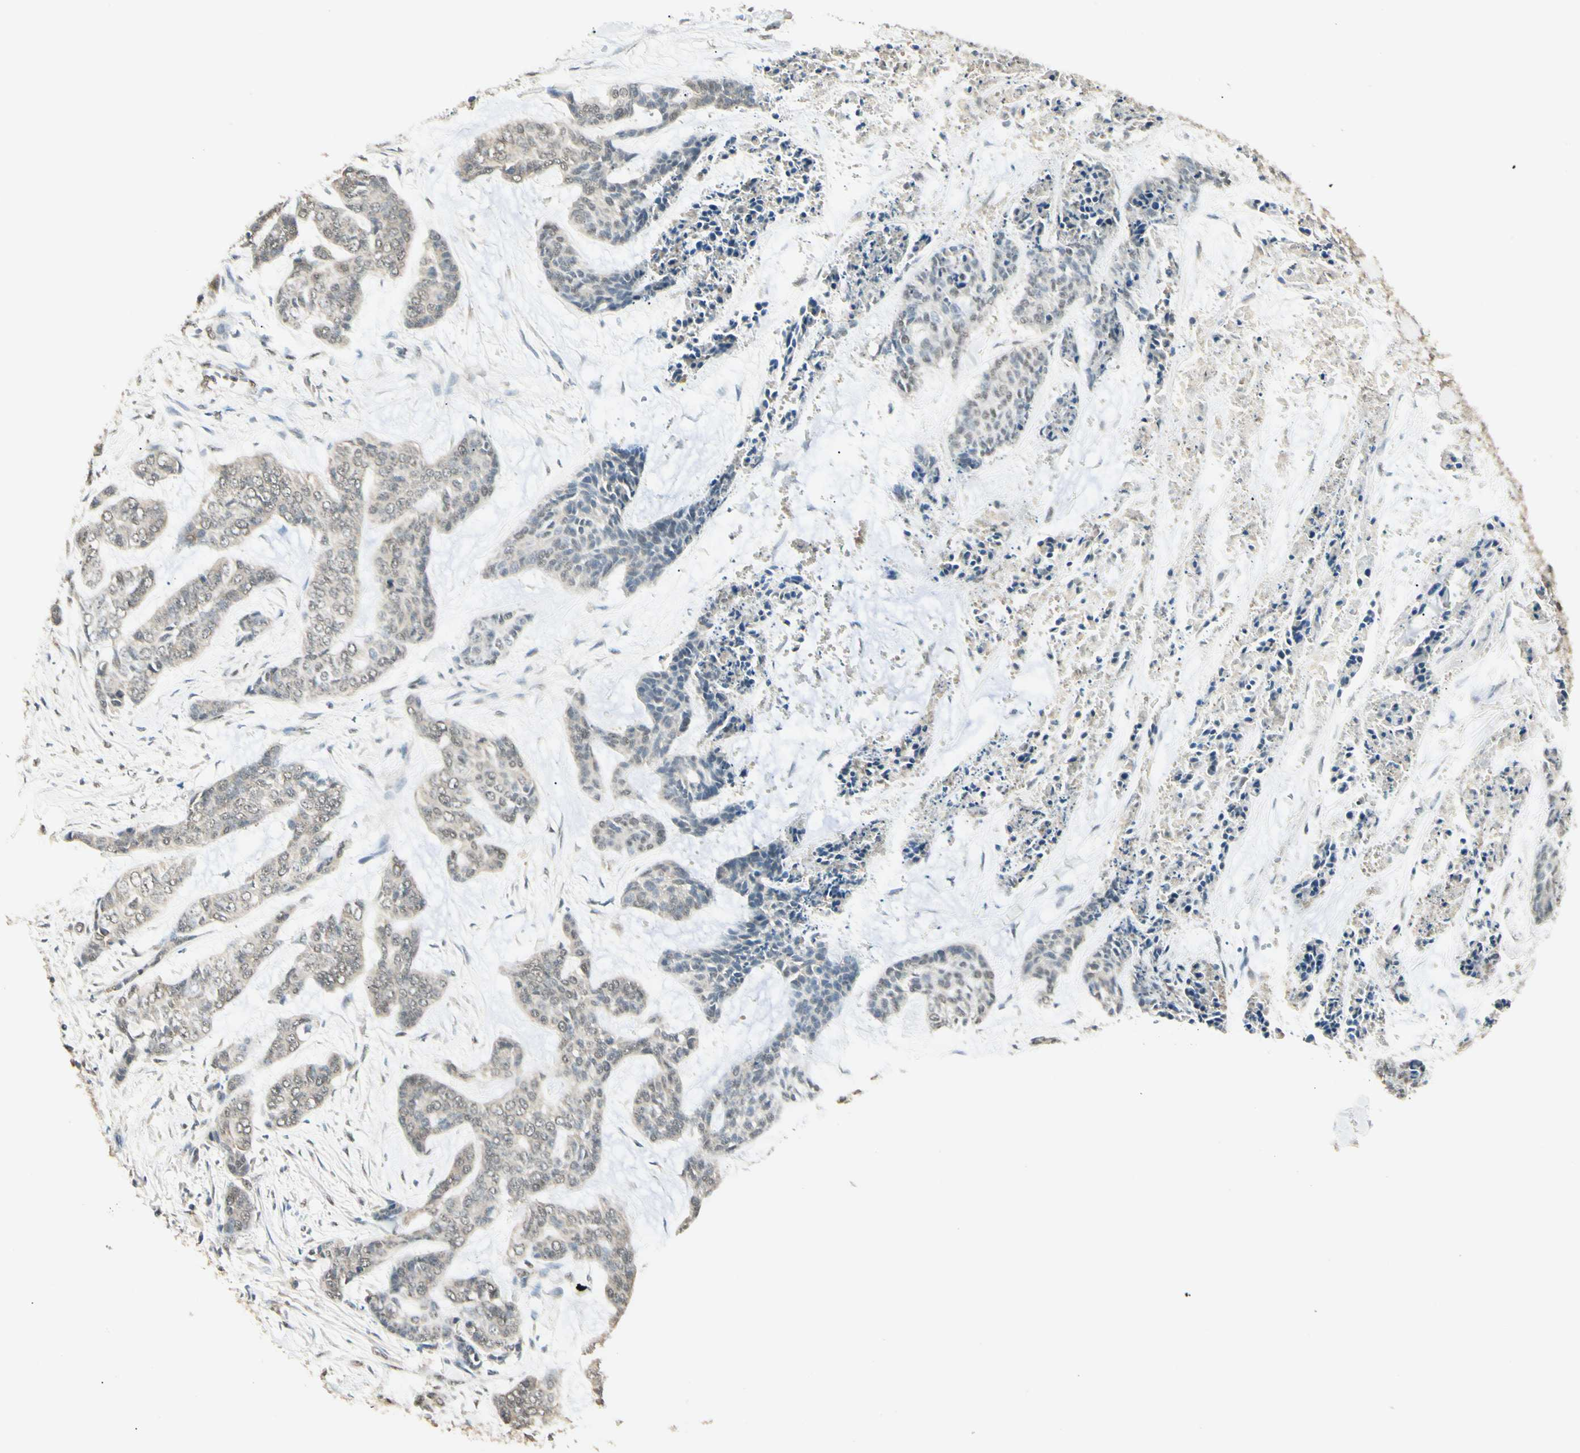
{"staining": {"intensity": "negative", "quantity": "none", "location": "none"}, "tissue": "skin cancer", "cell_type": "Tumor cells", "image_type": "cancer", "snomed": [{"axis": "morphology", "description": "Basal cell carcinoma"}, {"axis": "topography", "description": "Skin"}], "caption": "DAB immunohistochemical staining of basal cell carcinoma (skin) demonstrates no significant positivity in tumor cells.", "gene": "SGCA", "patient": {"sex": "female", "age": 64}}